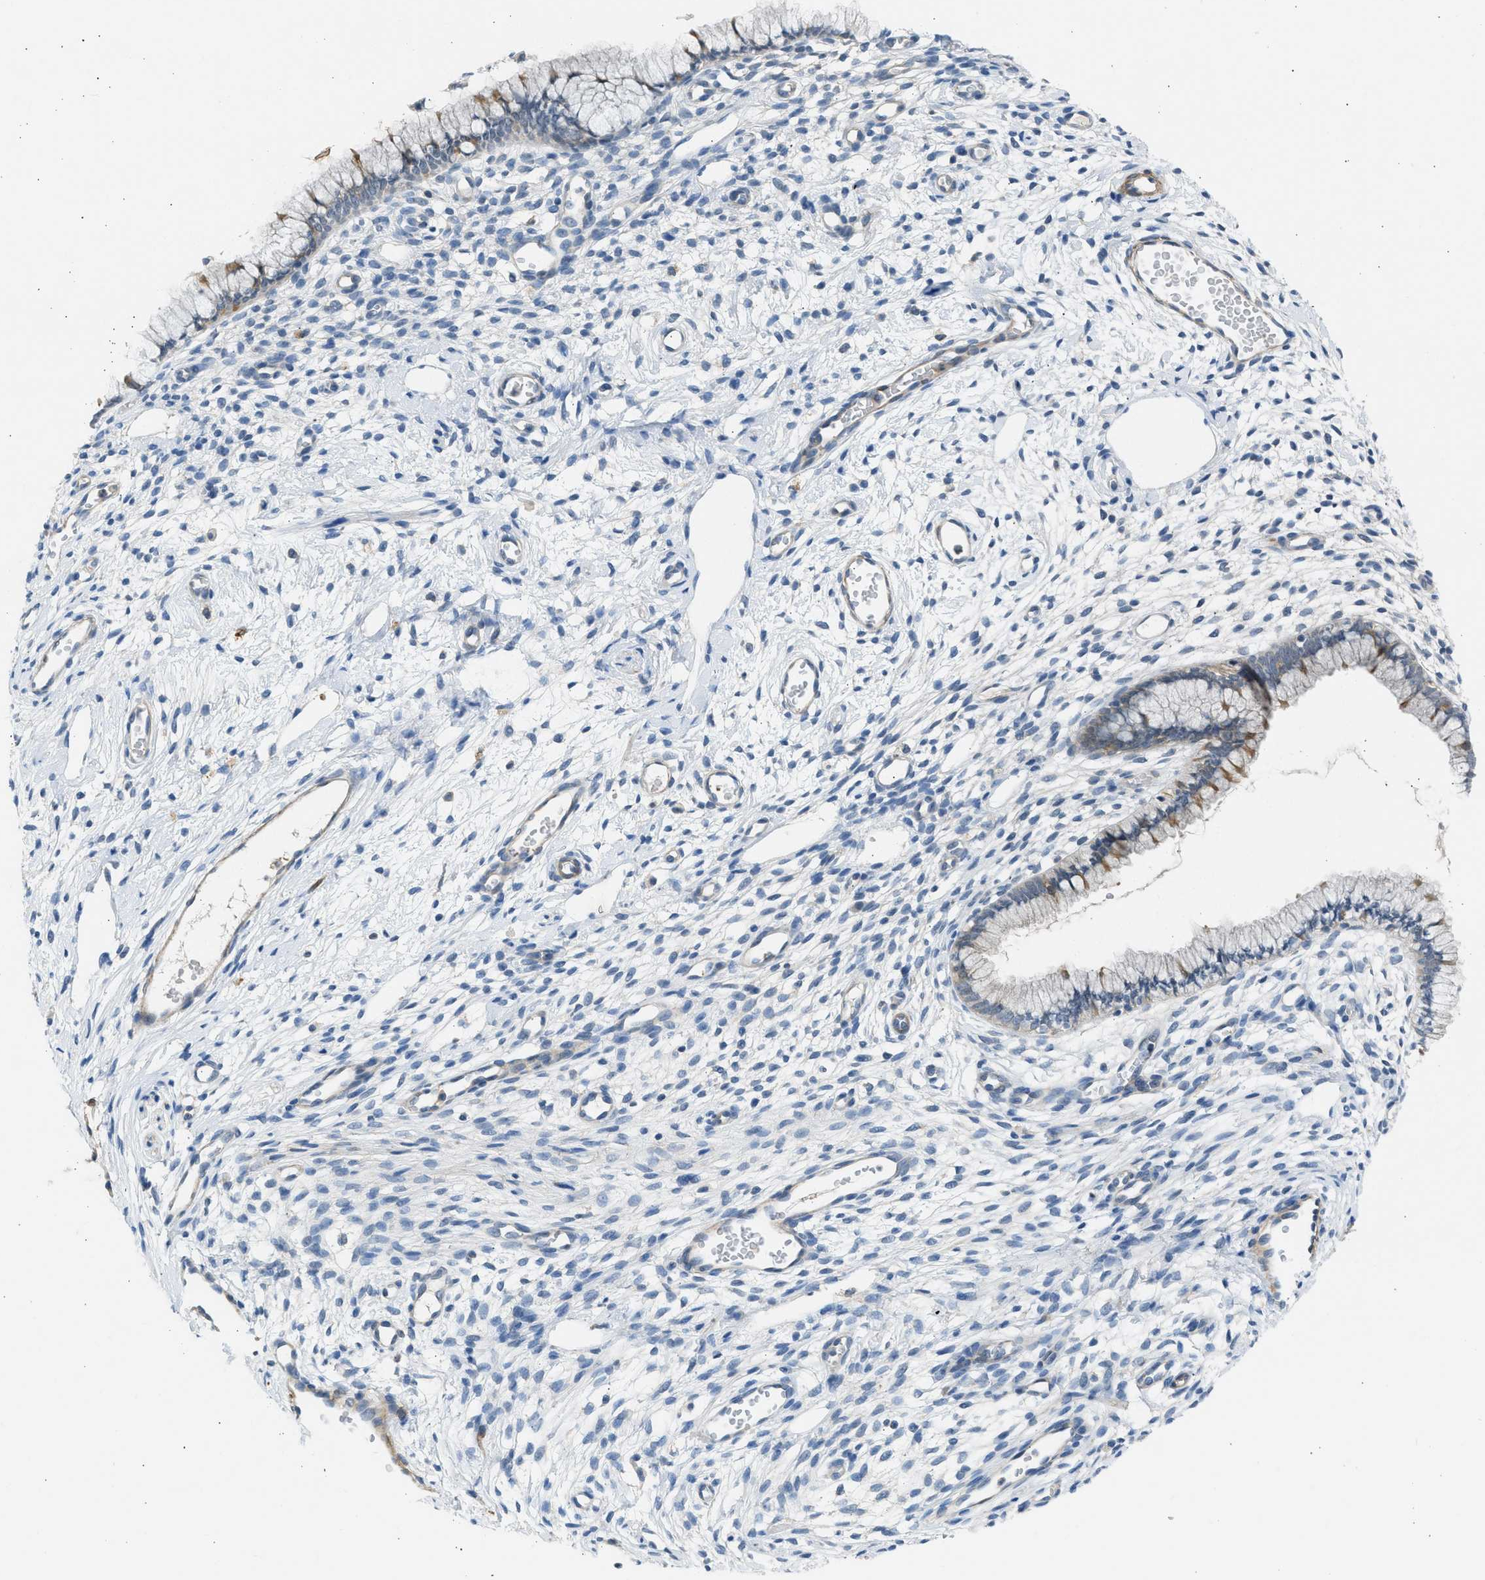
{"staining": {"intensity": "negative", "quantity": "none", "location": "none"}, "tissue": "cervix", "cell_type": "Glandular cells", "image_type": "normal", "snomed": [{"axis": "morphology", "description": "Normal tissue, NOS"}, {"axis": "topography", "description": "Cervix"}], "caption": "A histopathology image of cervix stained for a protein displays no brown staining in glandular cells. (Stains: DAB (3,3'-diaminobenzidine) IHC with hematoxylin counter stain, Microscopy: brightfield microscopy at high magnification).", "gene": "PCNX3", "patient": {"sex": "female", "age": 65}}